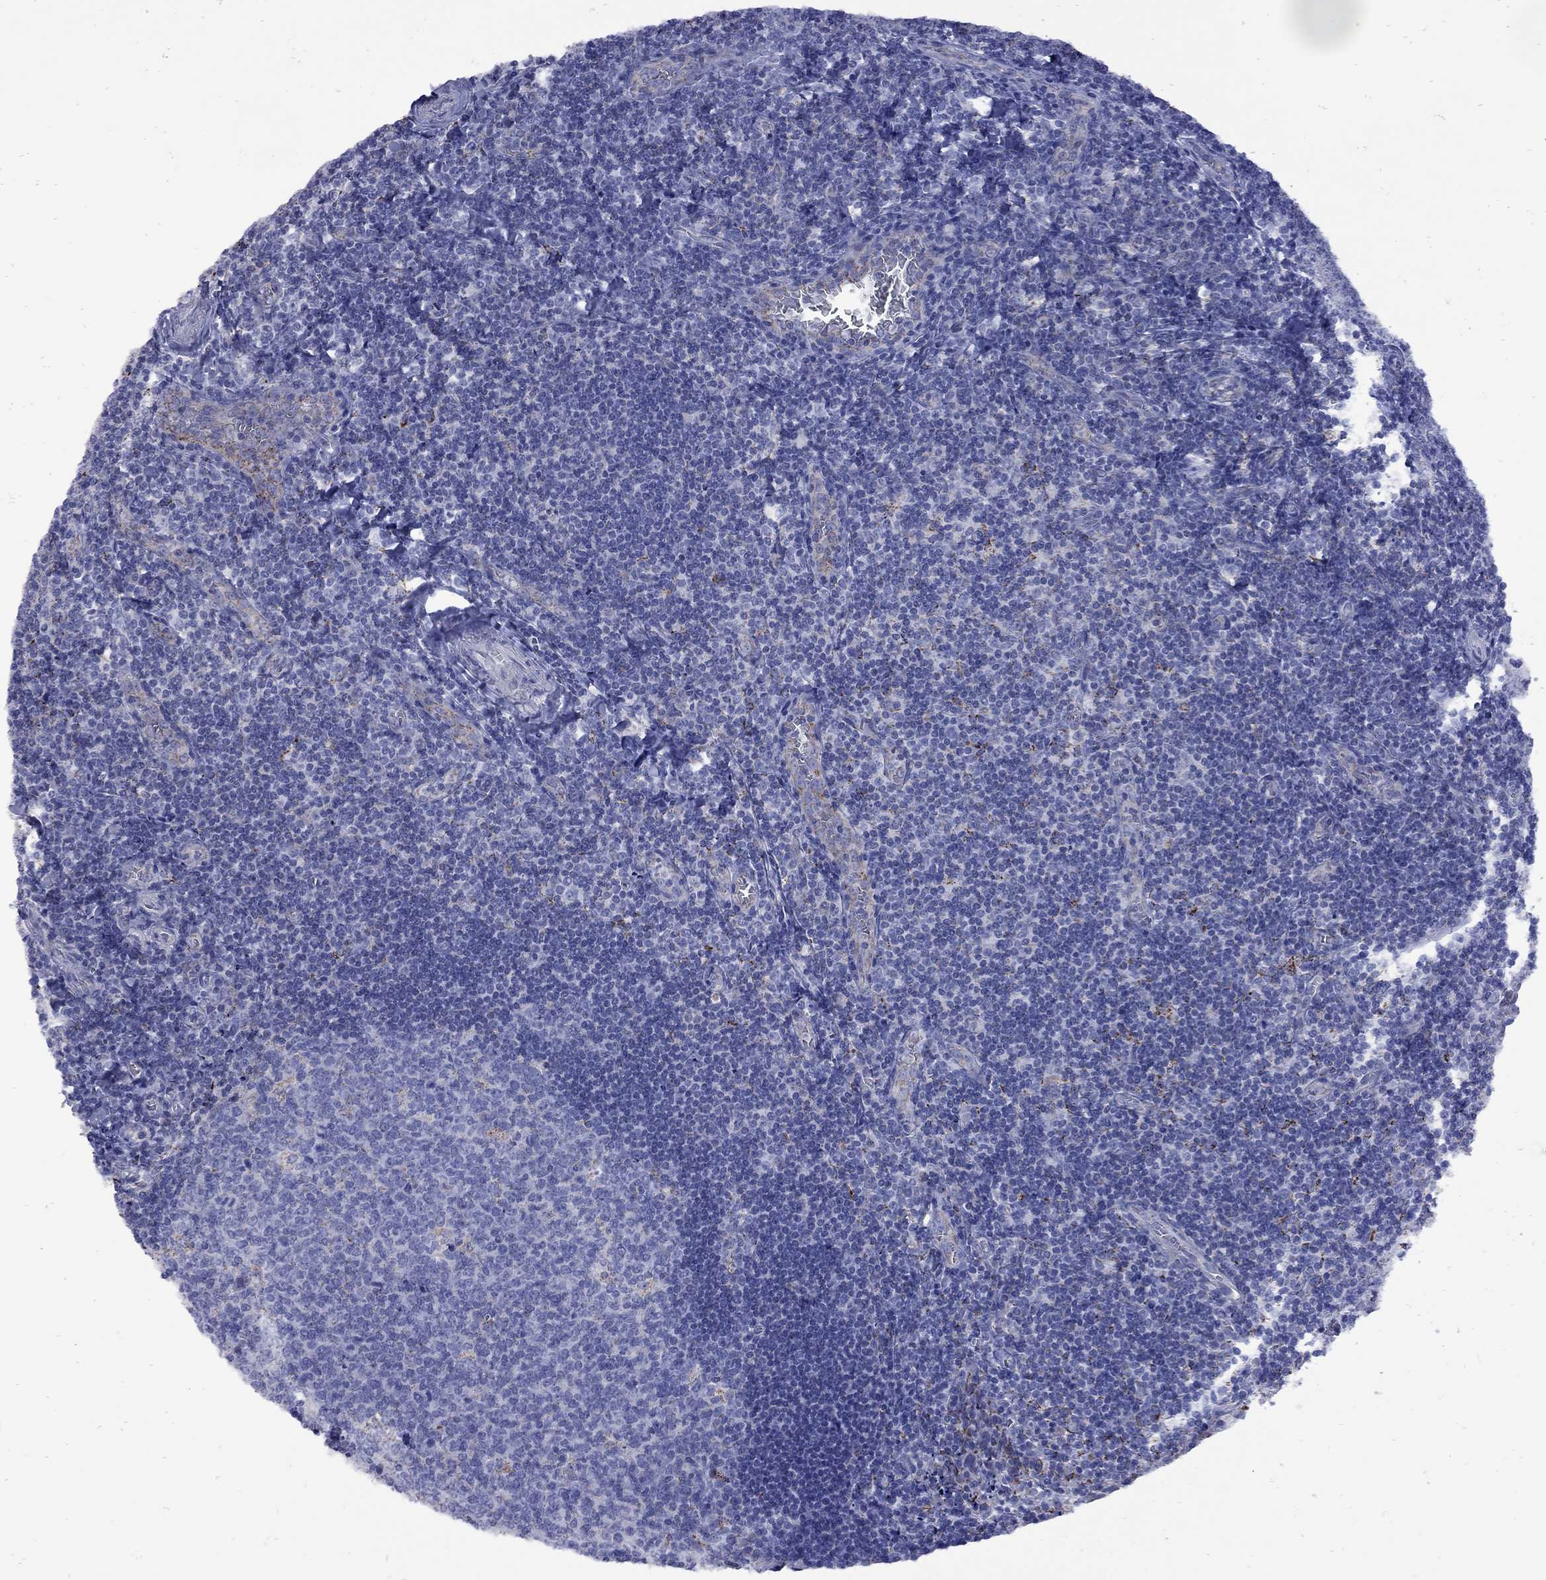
{"staining": {"intensity": "strong", "quantity": "<25%", "location": "cytoplasmic/membranous"}, "tissue": "tonsil", "cell_type": "Germinal center cells", "image_type": "normal", "snomed": [{"axis": "morphology", "description": "Normal tissue, NOS"}, {"axis": "morphology", "description": "Inflammation, NOS"}, {"axis": "topography", "description": "Tonsil"}], "caption": "Germinal center cells demonstrate medium levels of strong cytoplasmic/membranous expression in about <25% of cells in normal tonsil.", "gene": "SESTD1", "patient": {"sex": "female", "age": 31}}